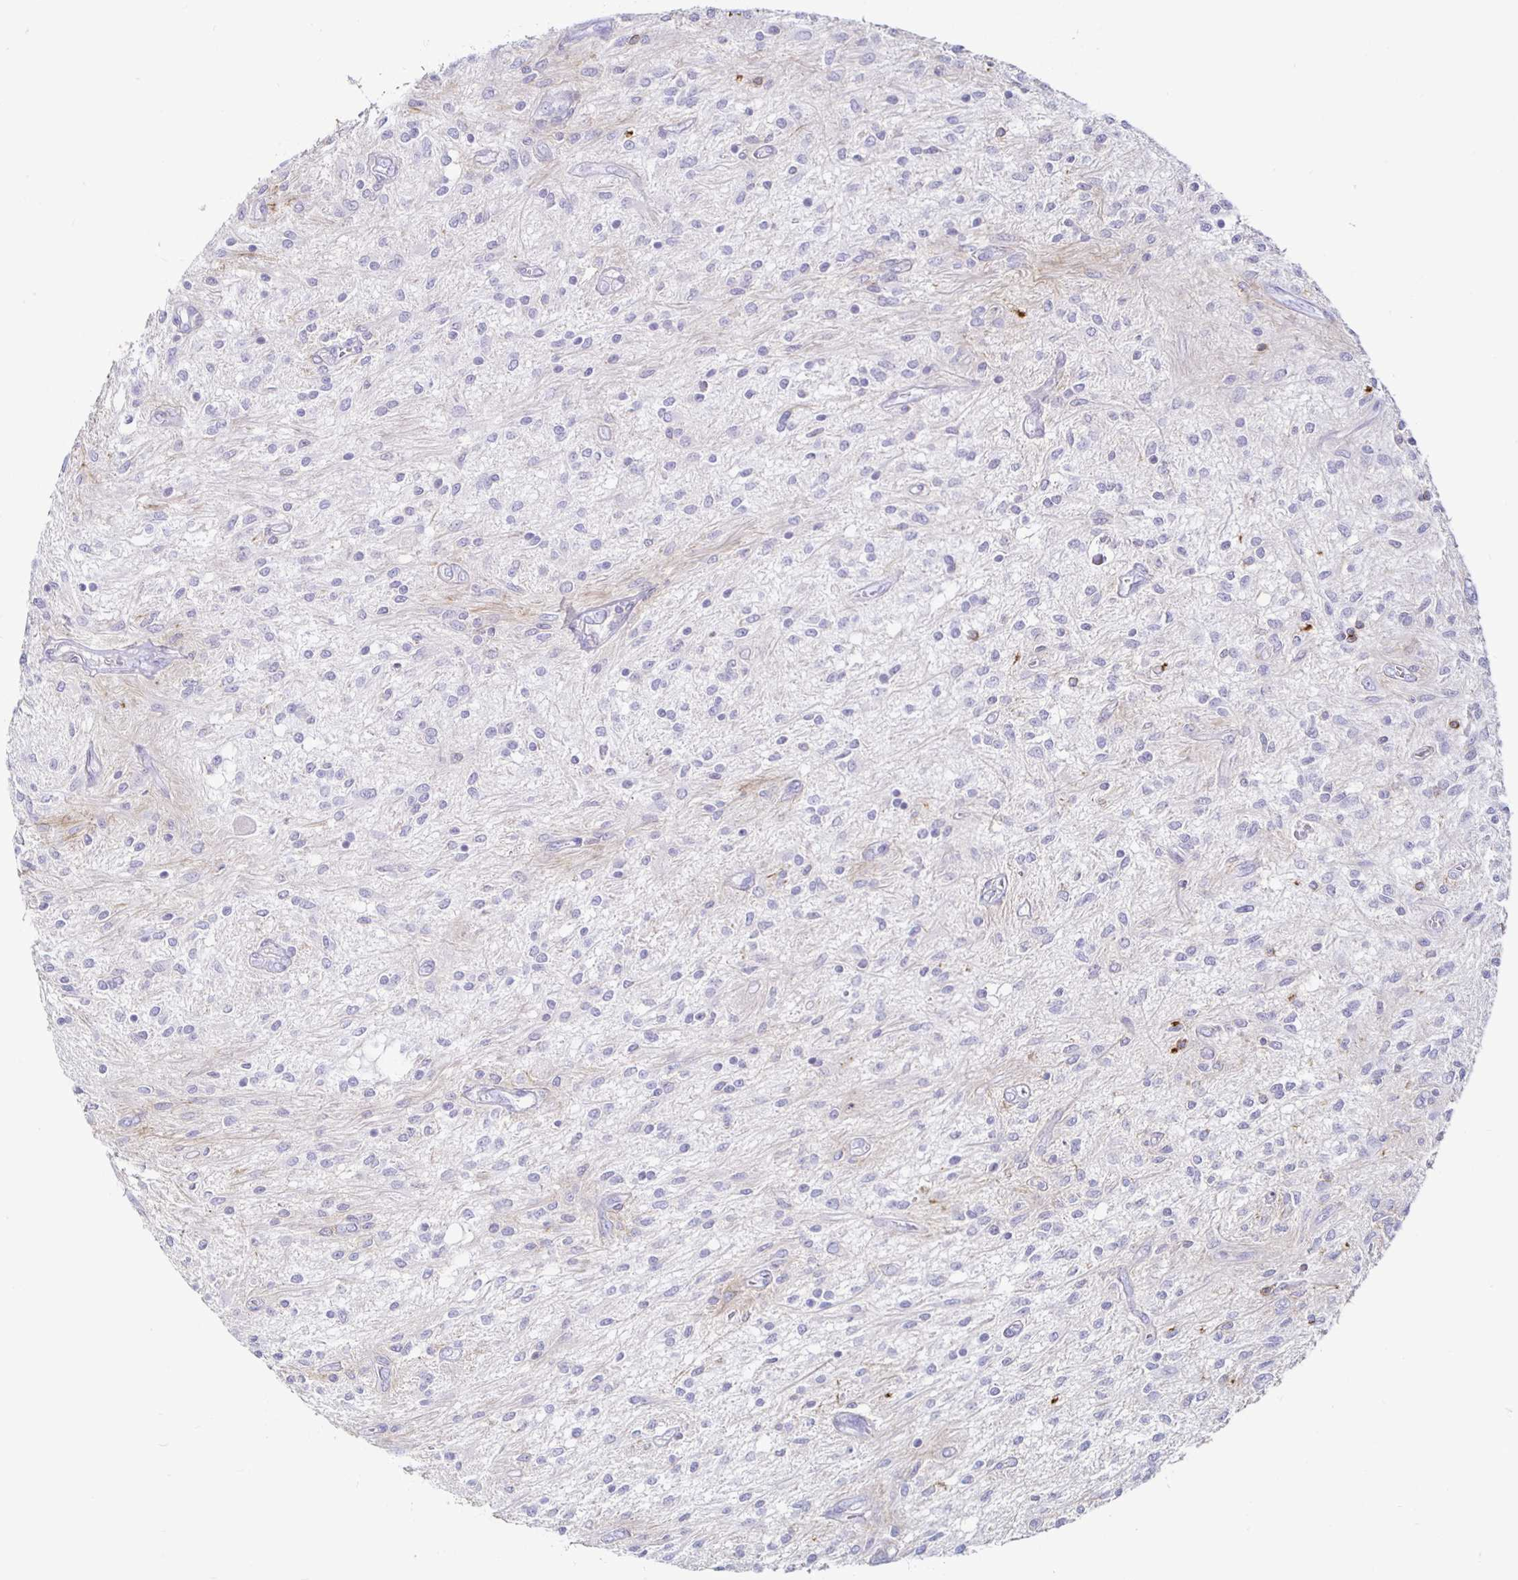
{"staining": {"intensity": "negative", "quantity": "none", "location": "none"}, "tissue": "glioma", "cell_type": "Tumor cells", "image_type": "cancer", "snomed": [{"axis": "morphology", "description": "Glioma, malignant, Low grade"}, {"axis": "topography", "description": "Cerebellum"}], "caption": "DAB (3,3'-diaminobenzidine) immunohistochemical staining of human malignant glioma (low-grade) demonstrates no significant expression in tumor cells.", "gene": "SIRPA", "patient": {"sex": "female", "age": 14}}